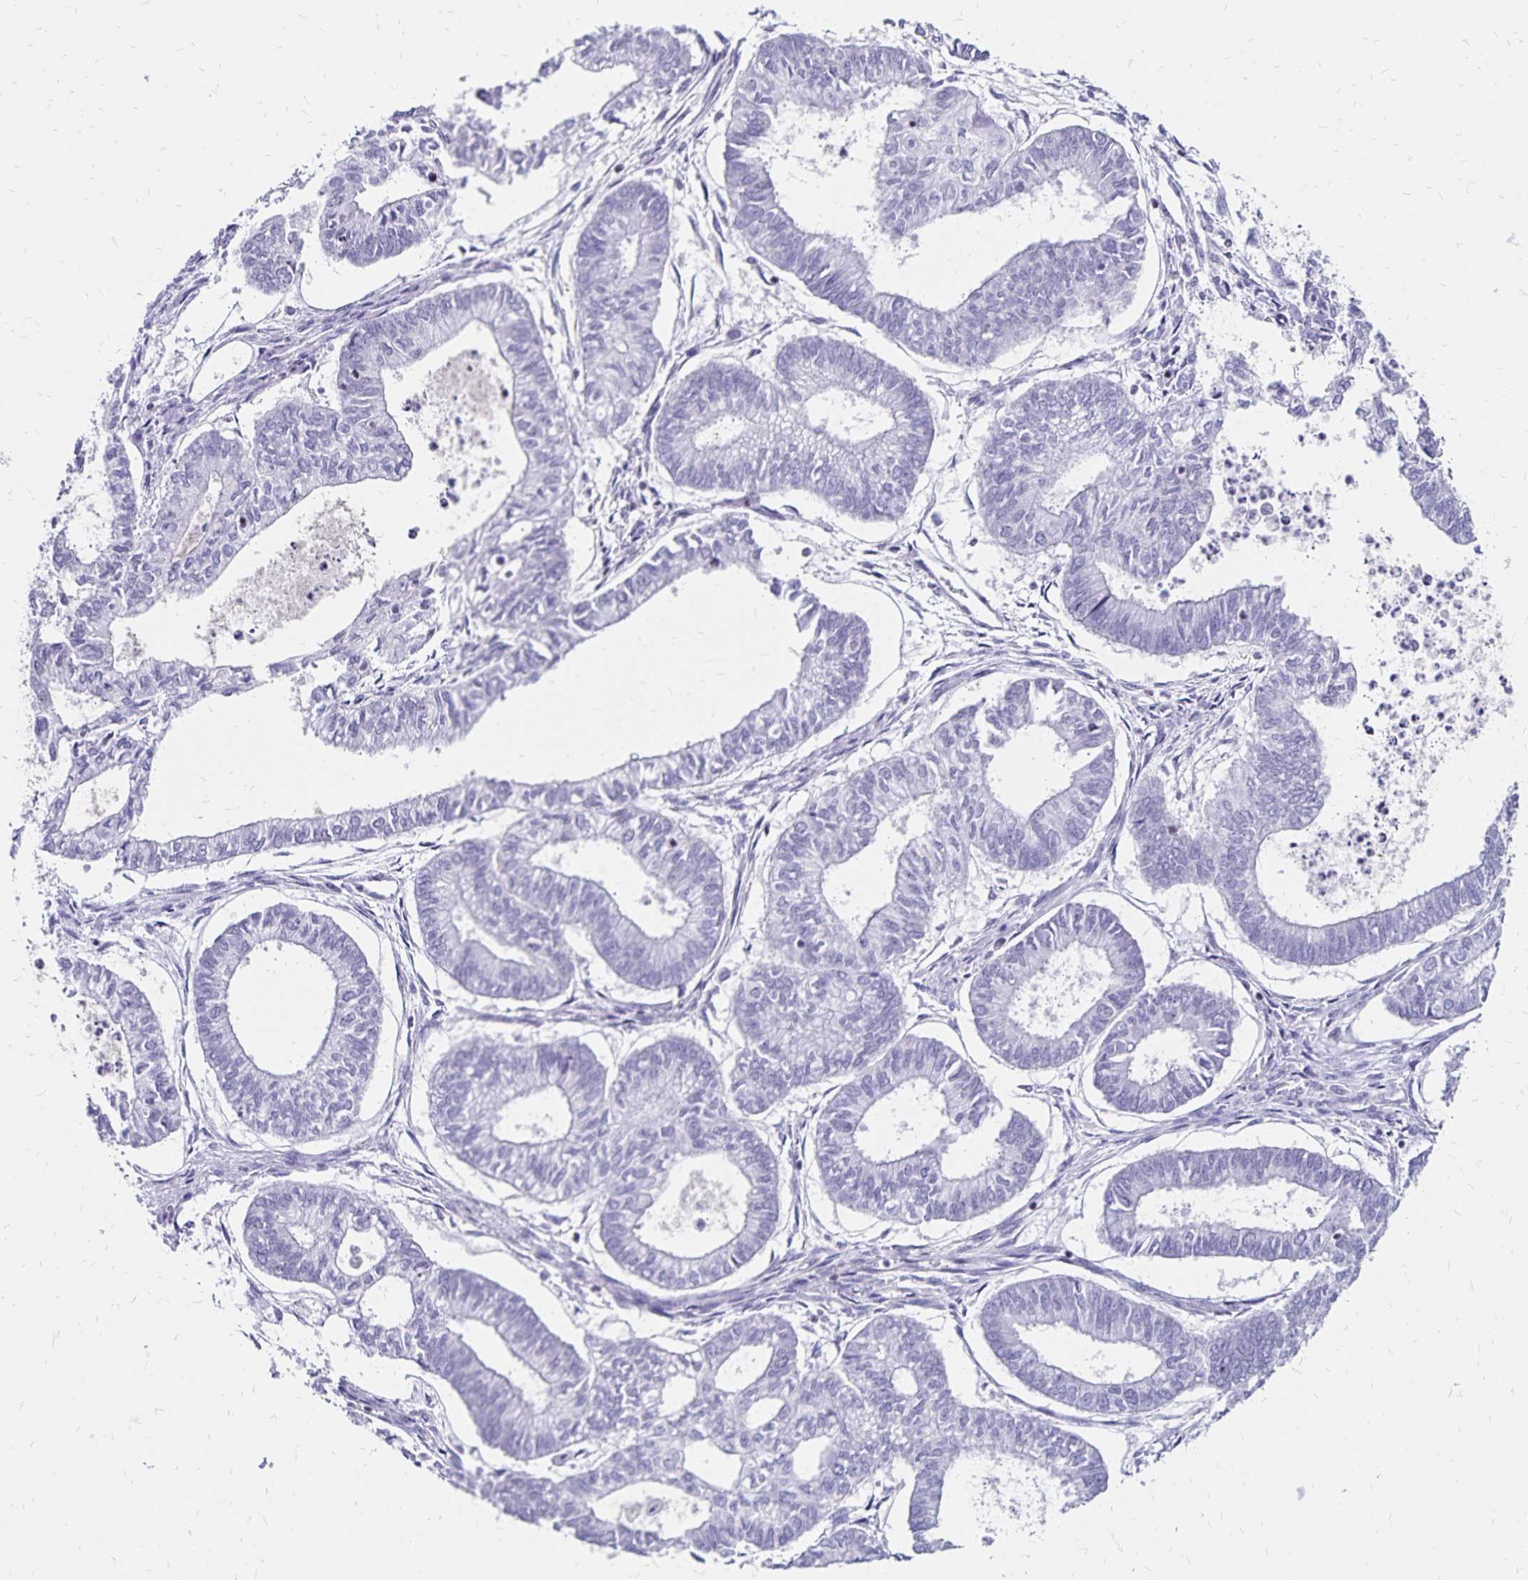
{"staining": {"intensity": "negative", "quantity": "none", "location": "none"}, "tissue": "ovarian cancer", "cell_type": "Tumor cells", "image_type": "cancer", "snomed": [{"axis": "morphology", "description": "Carcinoma, endometroid"}, {"axis": "topography", "description": "Ovary"}], "caption": "The image reveals no significant staining in tumor cells of ovarian endometroid carcinoma. (DAB (3,3'-diaminobenzidine) immunohistochemistry with hematoxylin counter stain).", "gene": "IKZF1", "patient": {"sex": "female", "age": 64}}